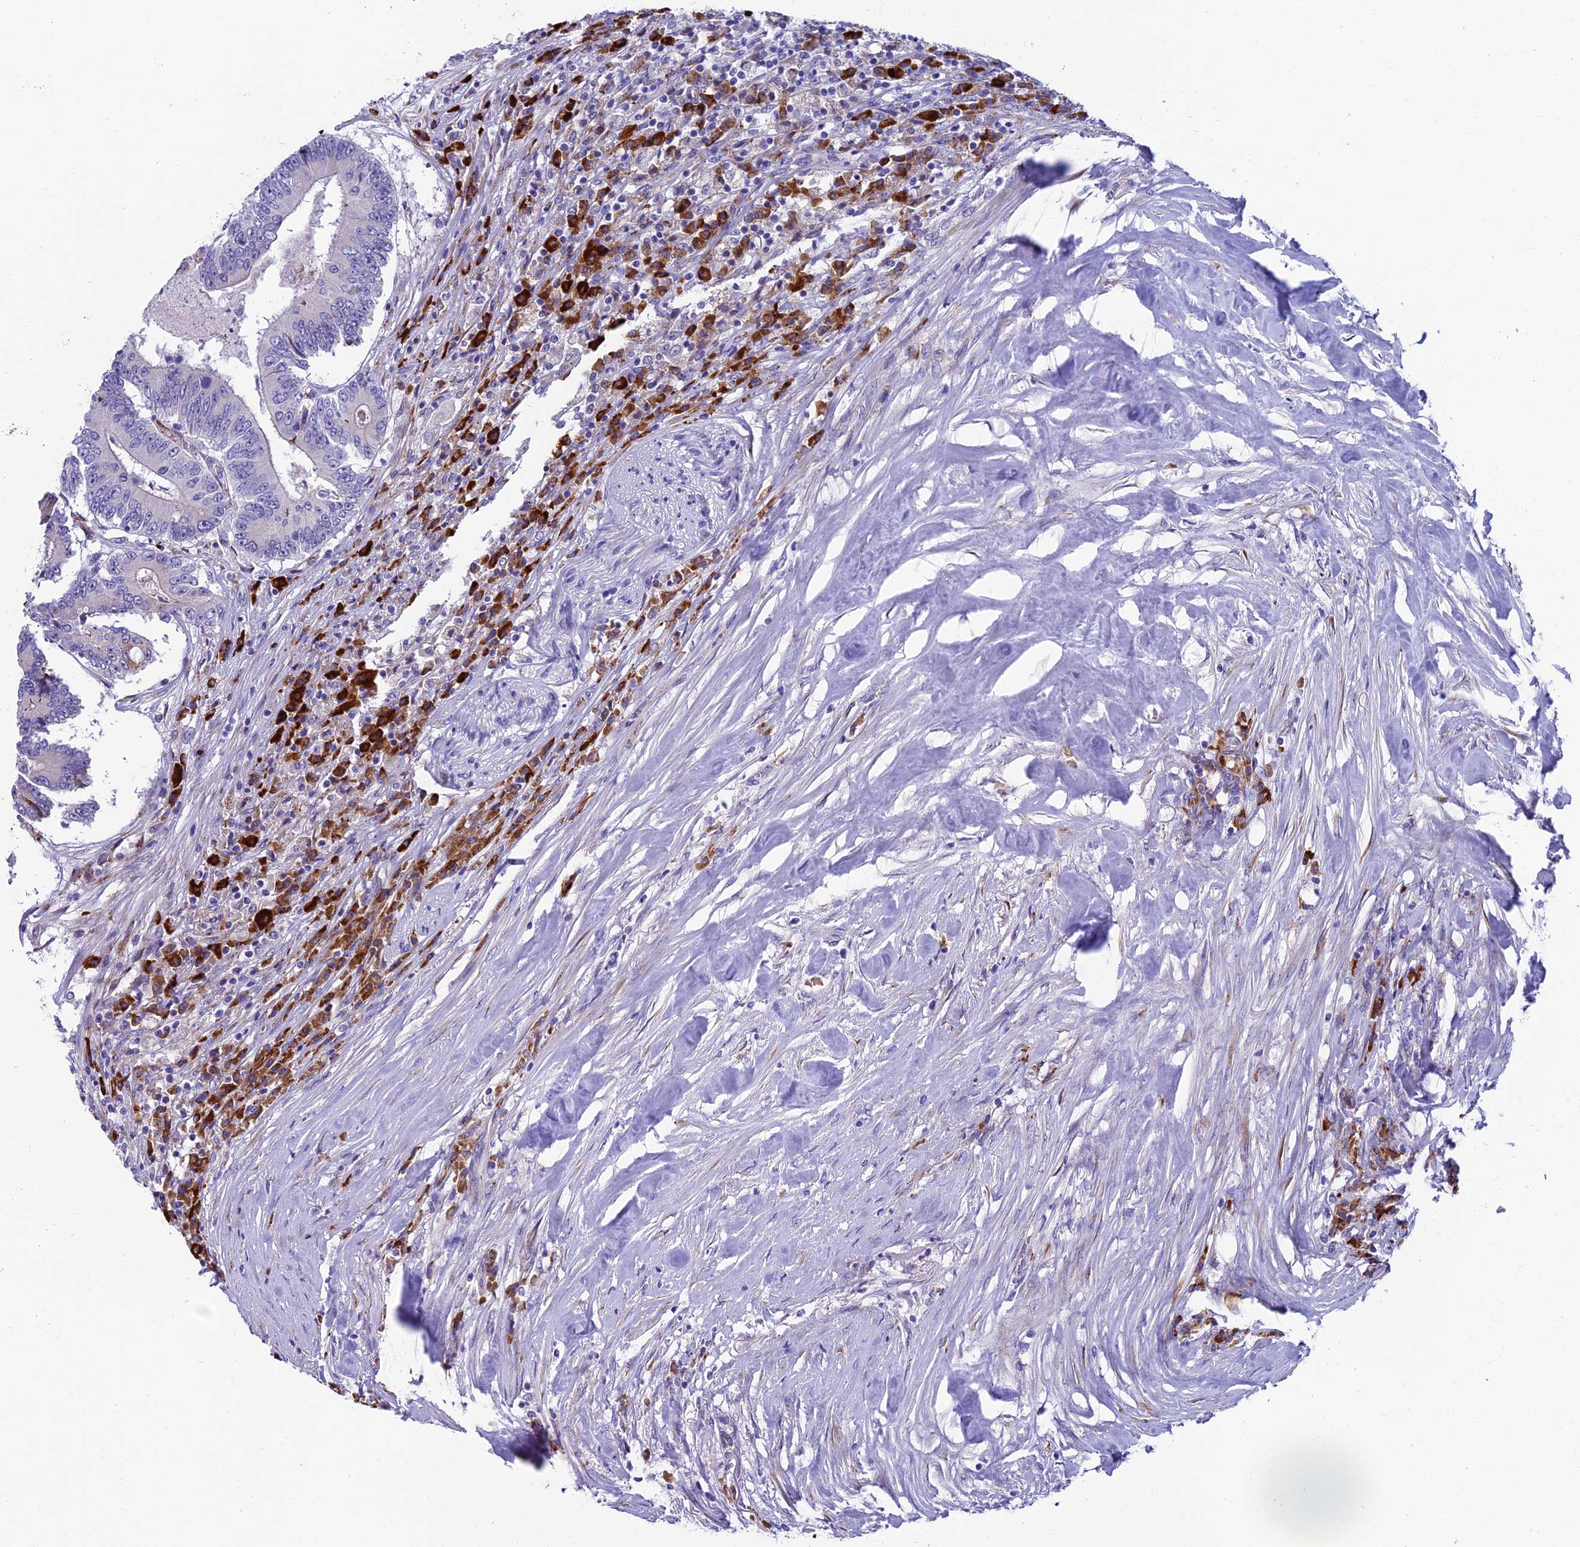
{"staining": {"intensity": "negative", "quantity": "none", "location": "none"}, "tissue": "colorectal cancer", "cell_type": "Tumor cells", "image_type": "cancer", "snomed": [{"axis": "morphology", "description": "Adenocarcinoma, NOS"}, {"axis": "topography", "description": "Colon"}], "caption": "Immunohistochemistry (IHC) image of human adenocarcinoma (colorectal) stained for a protein (brown), which displays no positivity in tumor cells. (DAB IHC visualized using brightfield microscopy, high magnification).", "gene": "MACIR", "patient": {"sex": "male", "age": 83}}